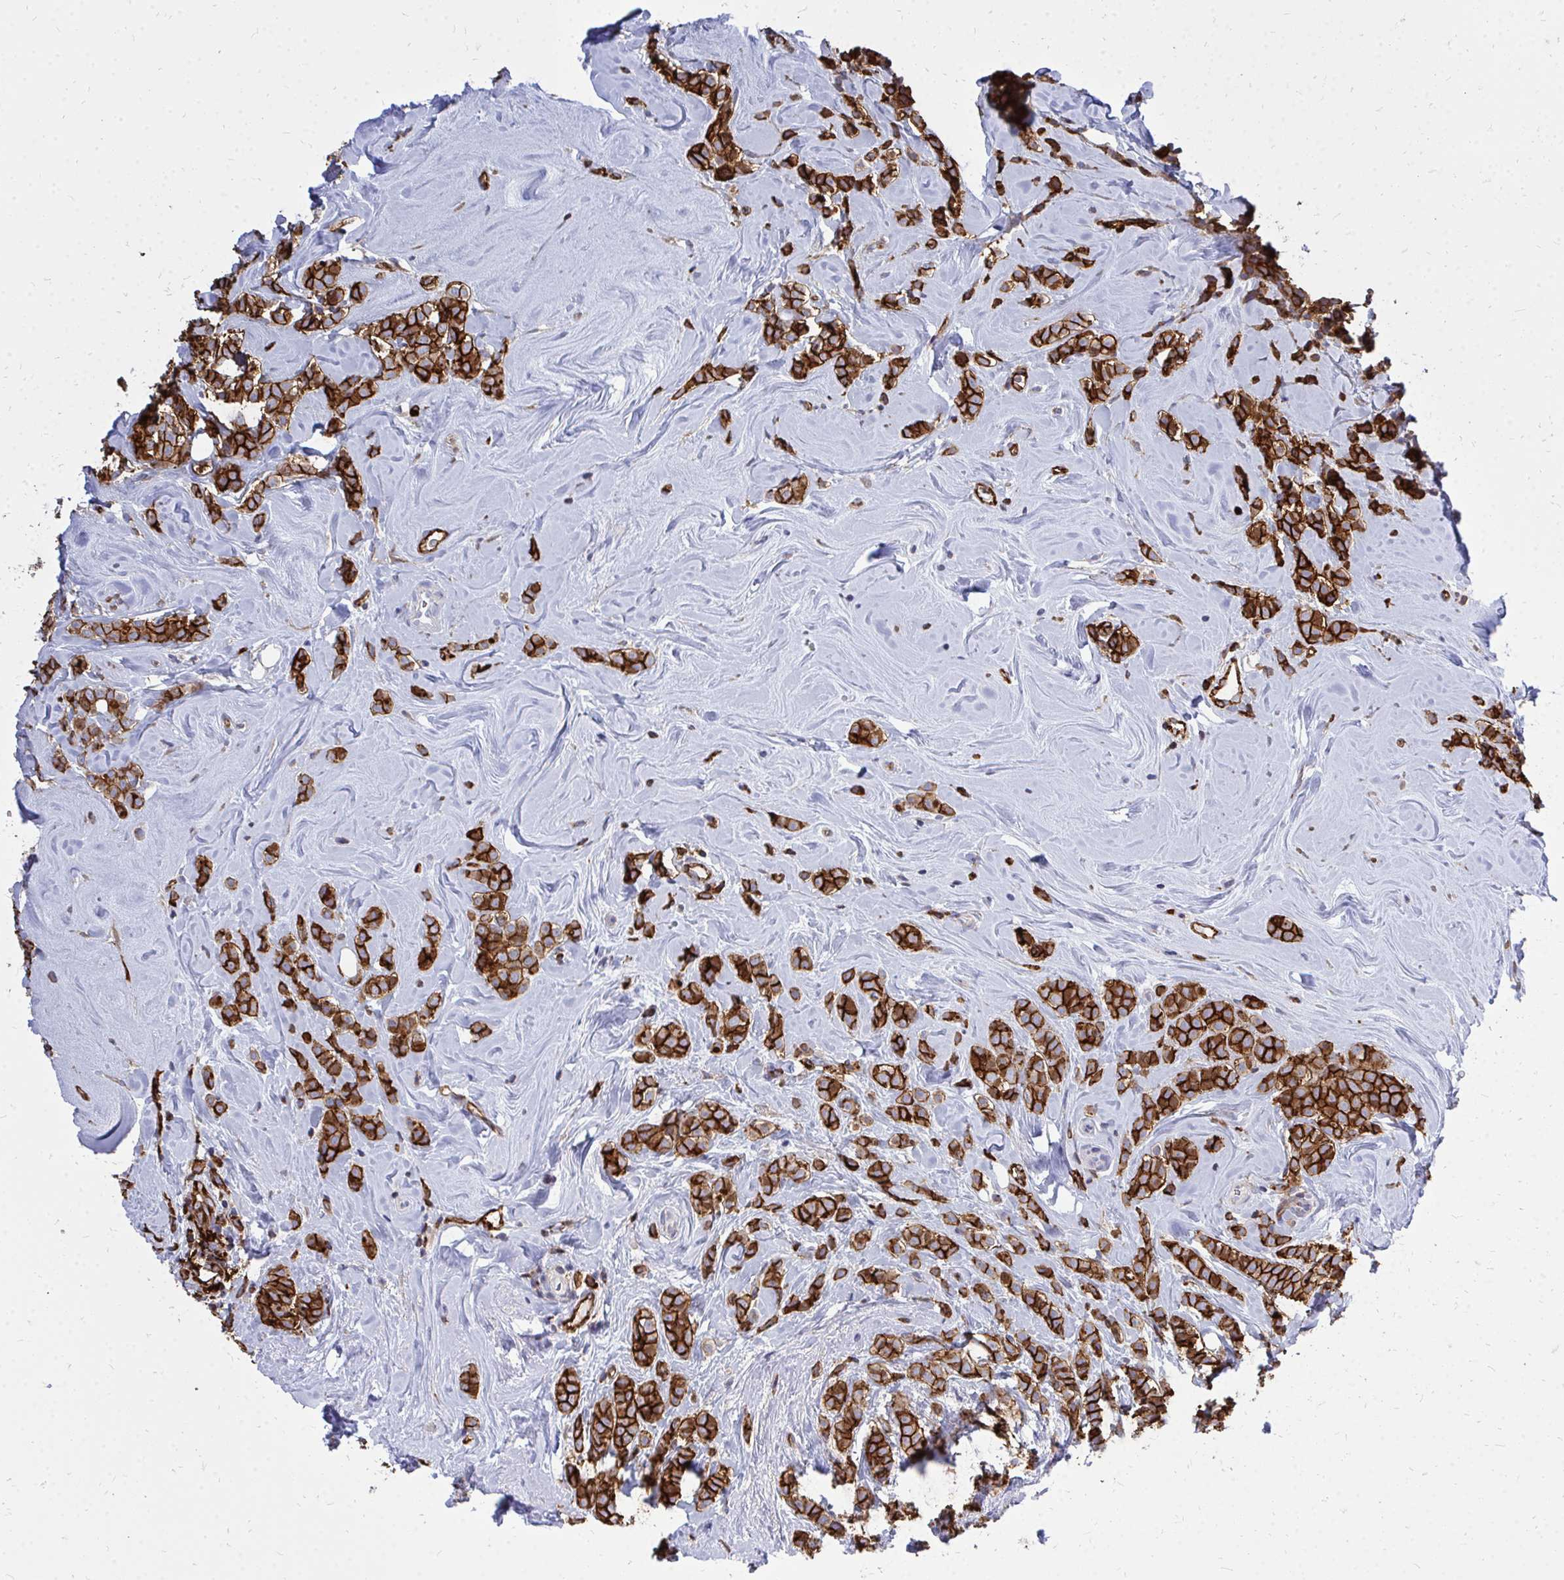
{"staining": {"intensity": "strong", "quantity": ">75%", "location": "cytoplasmic/membranous"}, "tissue": "breast cancer", "cell_type": "Tumor cells", "image_type": "cancer", "snomed": [{"axis": "morphology", "description": "Lobular carcinoma"}, {"axis": "topography", "description": "Breast"}], "caption": "Lobular carcinoma (breast) stained for a protein (brown) displays strong cytoplasmic/membranous positive expression in about >75% of tumor cells.", "gene": "MARCKSL1", "patient": {"sex": "female", "age": 49}}